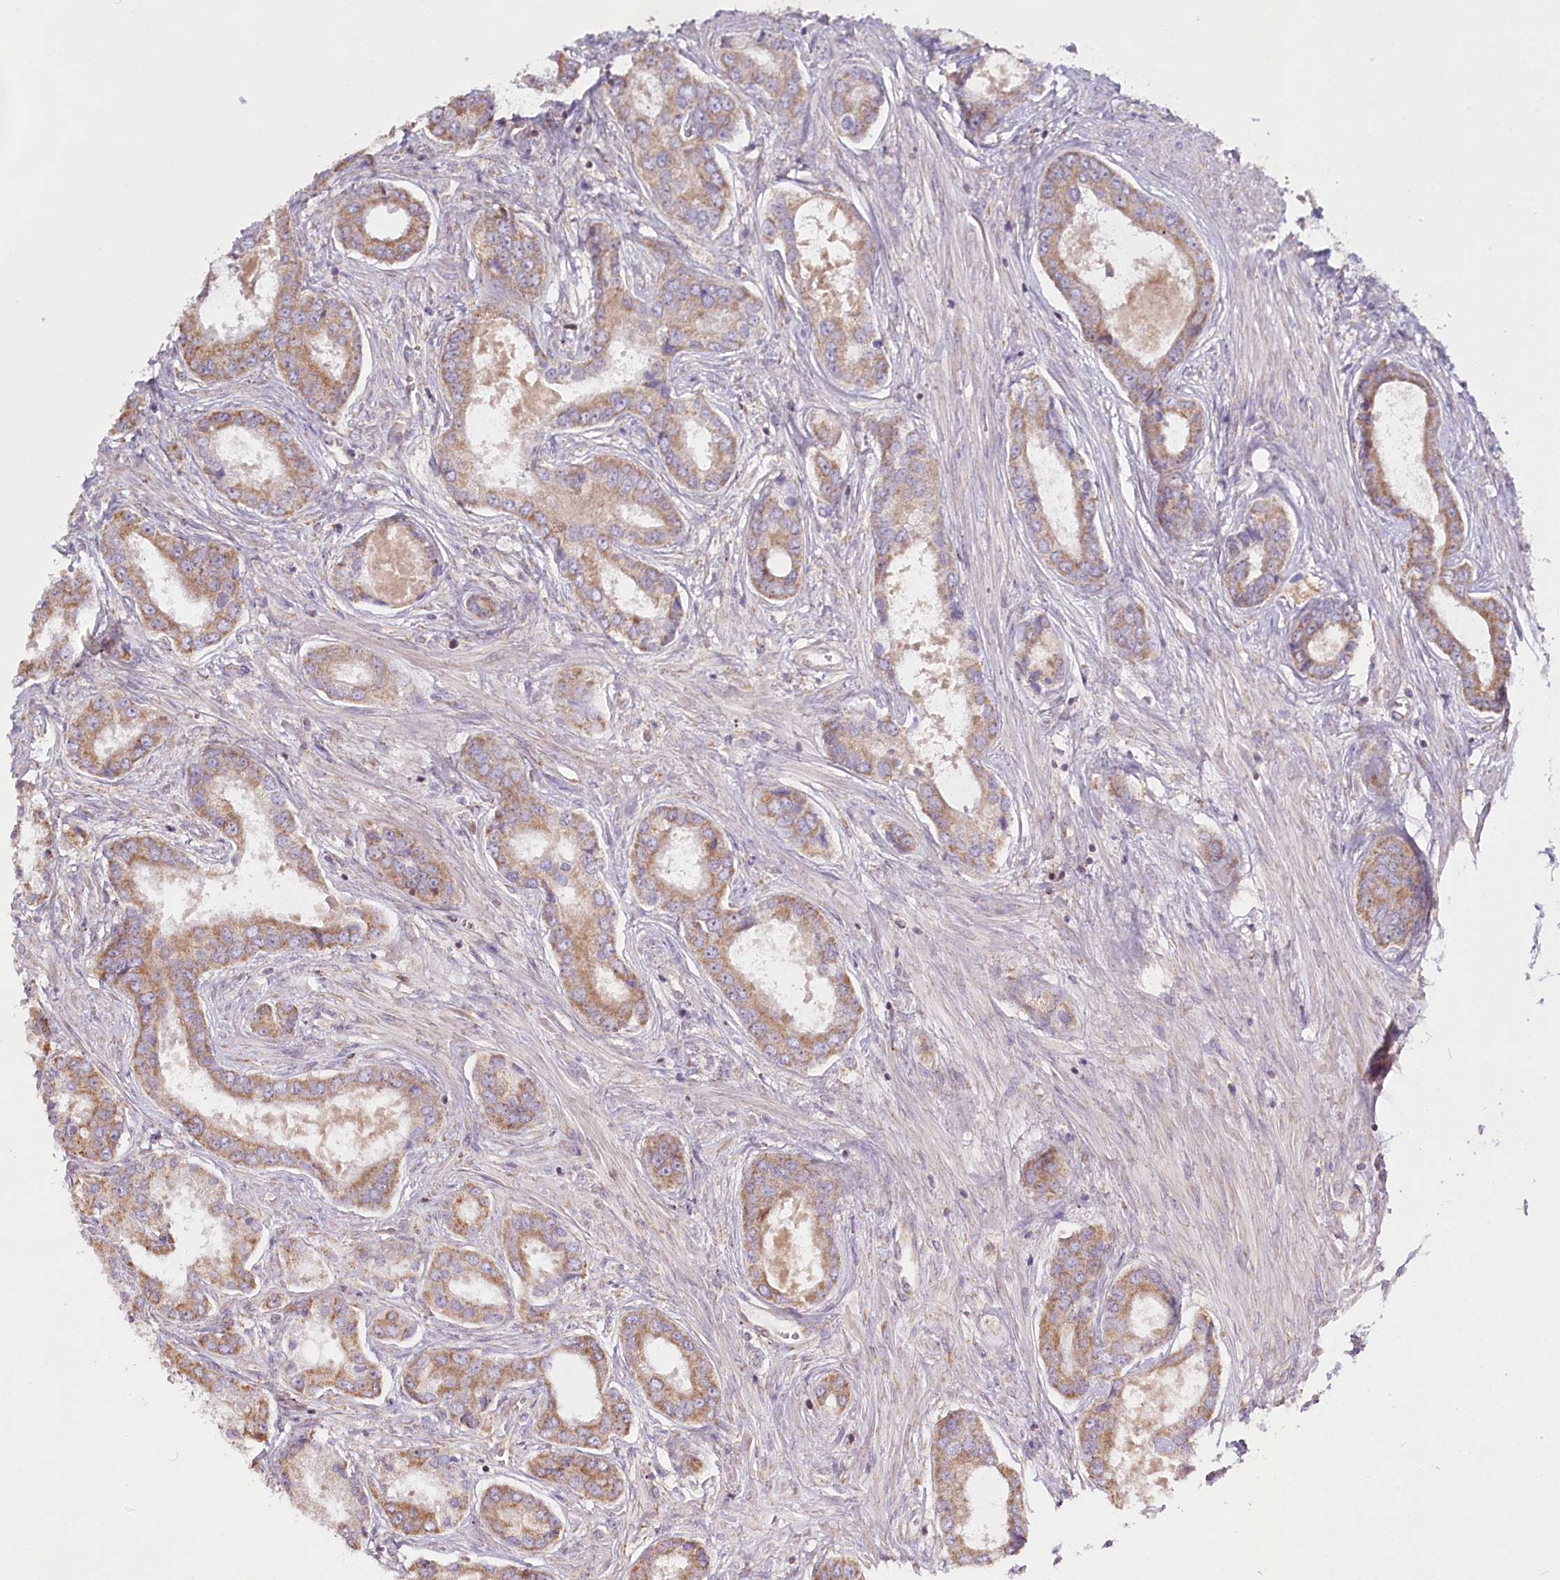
{"staining": {"intensity": "moderate", "quantity": "25%-75%", "location": "cytoplasmic/membranous"}, "tissue": "prostate cancer", "cell_type": "Tumor cells", "image_type": "cancer", "snomed": [{"axis": "morphology", "description": "Adenocarcinoma, Low grade"}, {"axis": "topography", "description": "Prostate"}], "caption": "Immunohistochemistry of prostate cancer exhibits medium levels of moderate cytoplasmic/membranous positivity in about 25%-75% of tumor cells.", "gene": "ACOX2", "patient": {"sex": "male", "age": 68}}